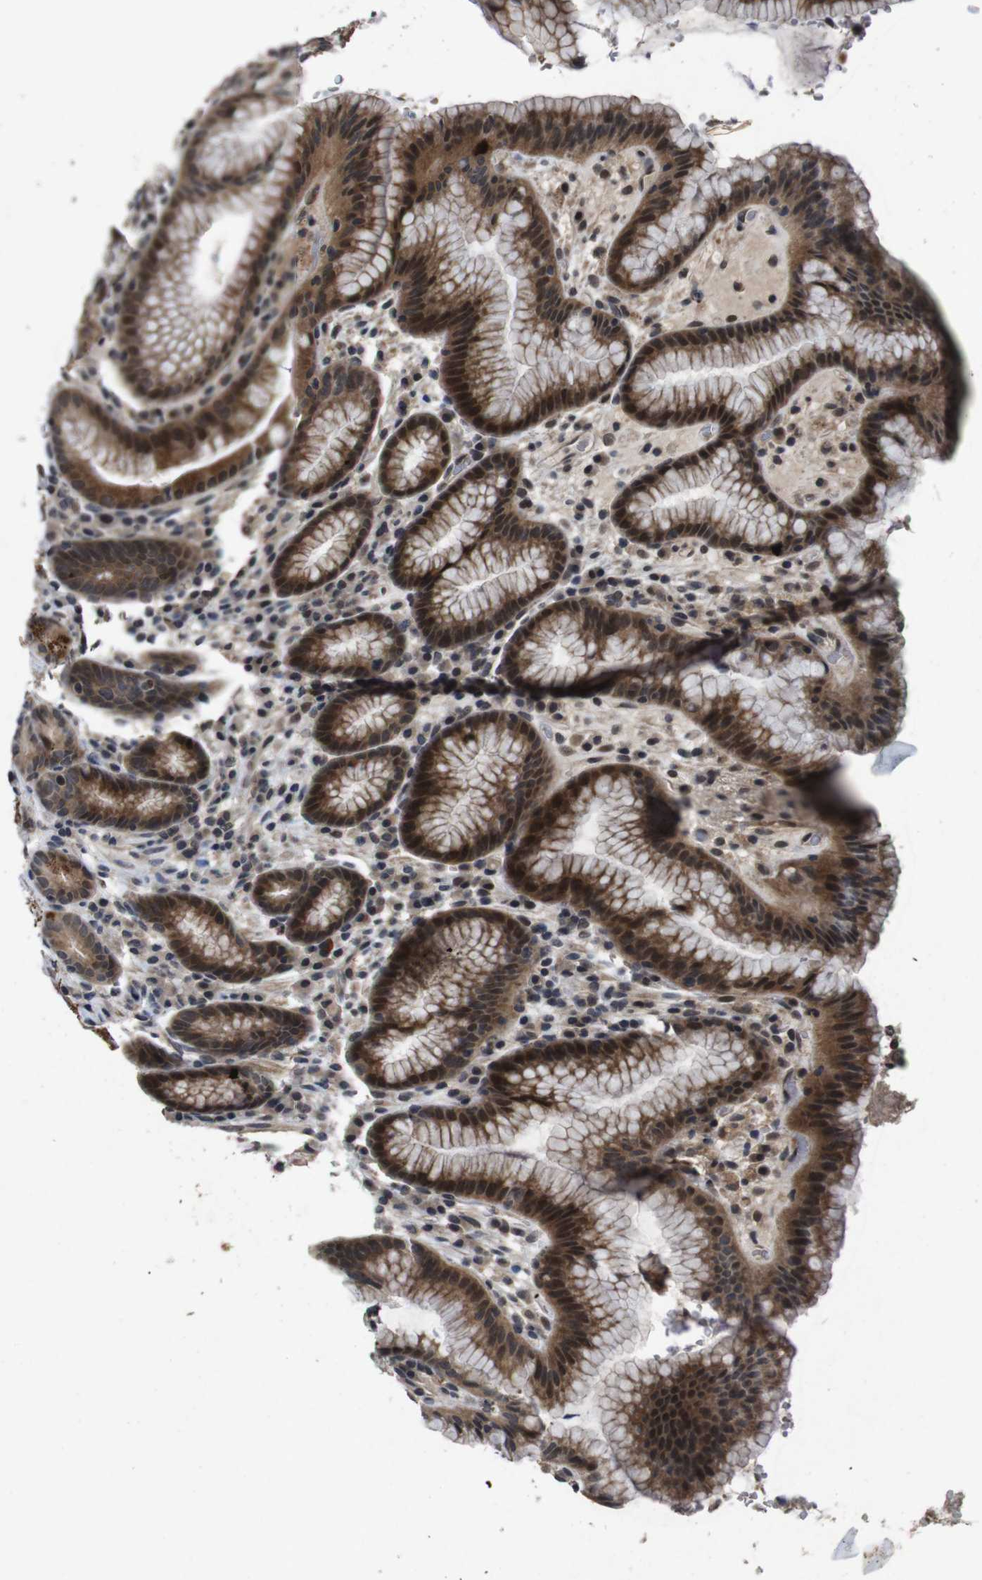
{"staining": {"intensity": "strong", "quantity": ">75%", "location": "cytoplasmic/membranous,nuclear"}, "tissue": "stomach", "cell_type": "Glandular cells", "image_type": "normal", "snomed": [{"axis": "morphology", "description": "Normal tissue, NOS"}, {"axis": "topography", "description": "Stomach, lower"}], "caption": "The image exhibits immunohistochemical staining of benign stomach. There is strong cytoplasmic/membranous,nuclear expression is present in approximately >75% of glandular cells.", "gene": "AKT3", "patient": {"sex": "male", "age": 52}}